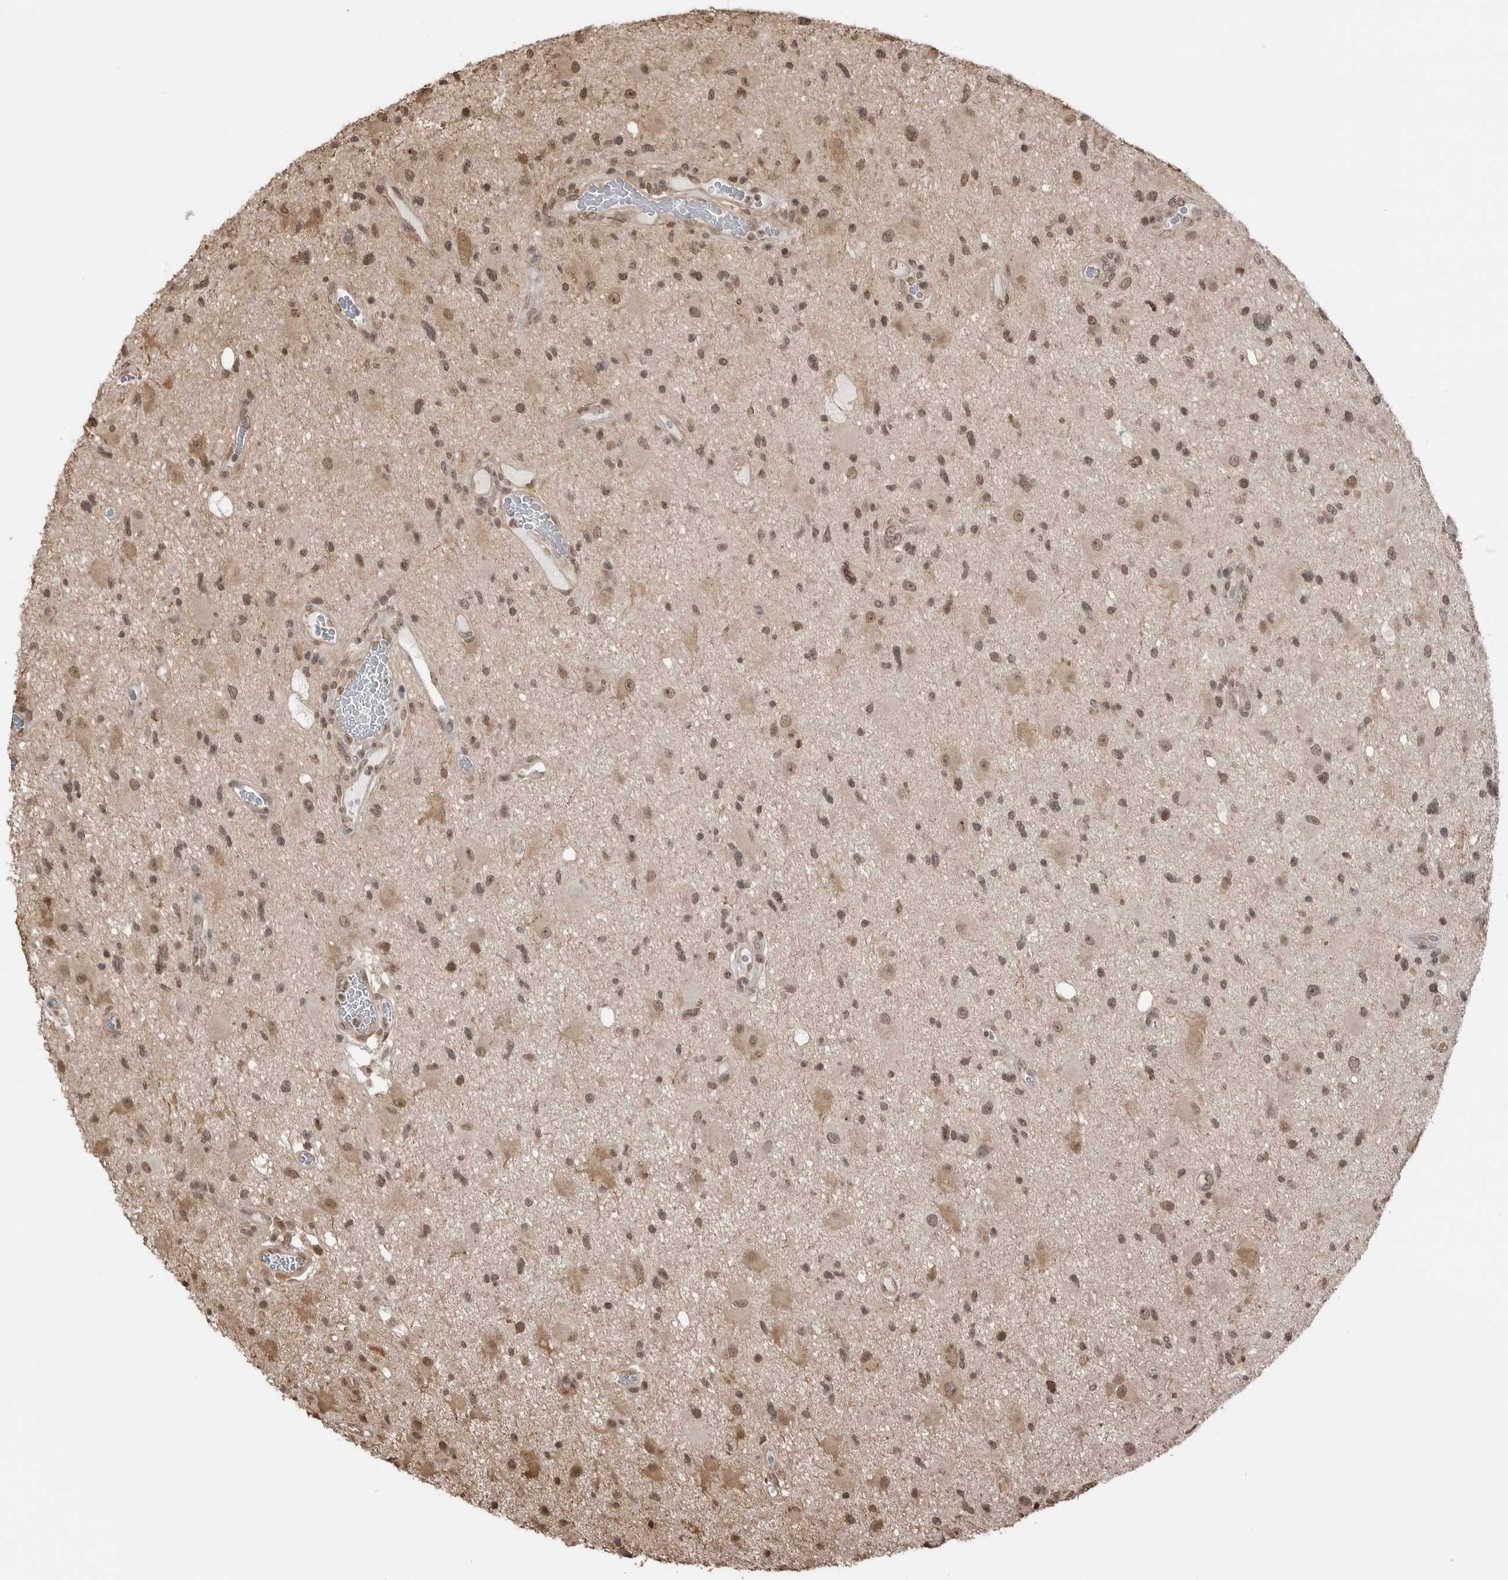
{"staining": {"intensity": "moderate", "quantity": ">75%", "location": "nuclear"}, "tissue": "glioma", "cell_type": "Tumor cells", "image_type": "cancer", "snomed": [{"axis": "morphology", "description": "Glioma, malignant, High grade"}, {"axis": "topography", "description": "Brain"}], "caption": "Malignant glioma (high-grade) tissue reveals moderate nuclear staining in about >75% of tumor cells, visualized by immunohistochemistry. The protein is stained brown, and the nuclei are stained in blue (DAB (3,3'-diaminobenzidine) IHC with brightfield microscopy, high magnification).", "gene": "PEAK1", "patient": {"sex": "male", "age": 33}}